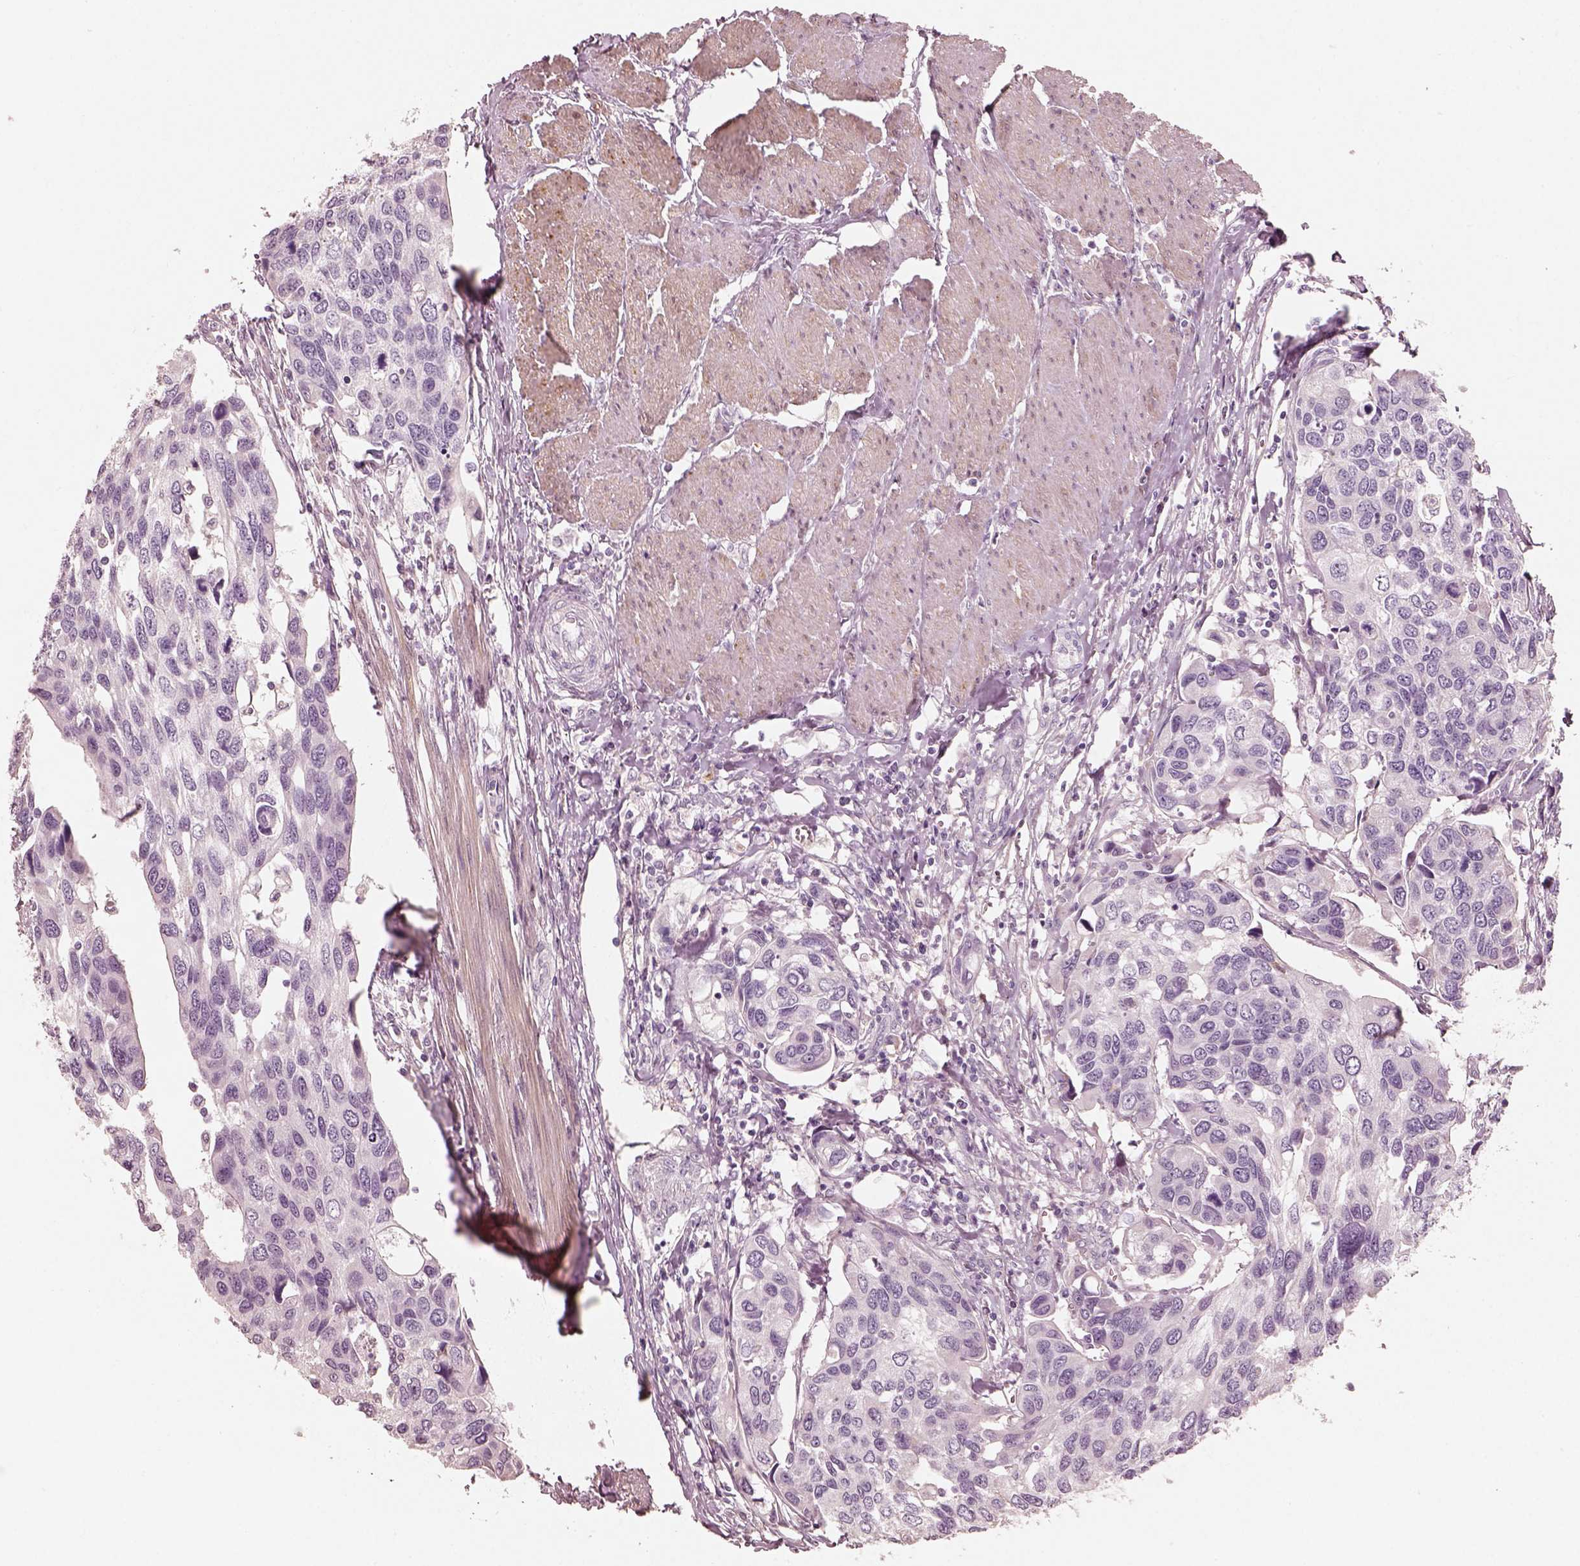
{"staining": {"intensity": "negative", "quantity": "none", "location": "none"}, "tissue": "urothelial cancer", "cell_type": "Tumor cells", "image_type": "cancer", "snomed": [{"axis": "morphology", "description": "Urothelial carcinoma, High grade"}, {"axis": "topography", "description": "Urinary bladder"}], "caption": "A high-resolution micrograph shows immunohistochemistry (IHC) staining of urothelial carcinoma (high-grade), which displays no significant expression in tumor cells.", "gene": "RS1", "patient": {"sex": "male", "age": 60}}